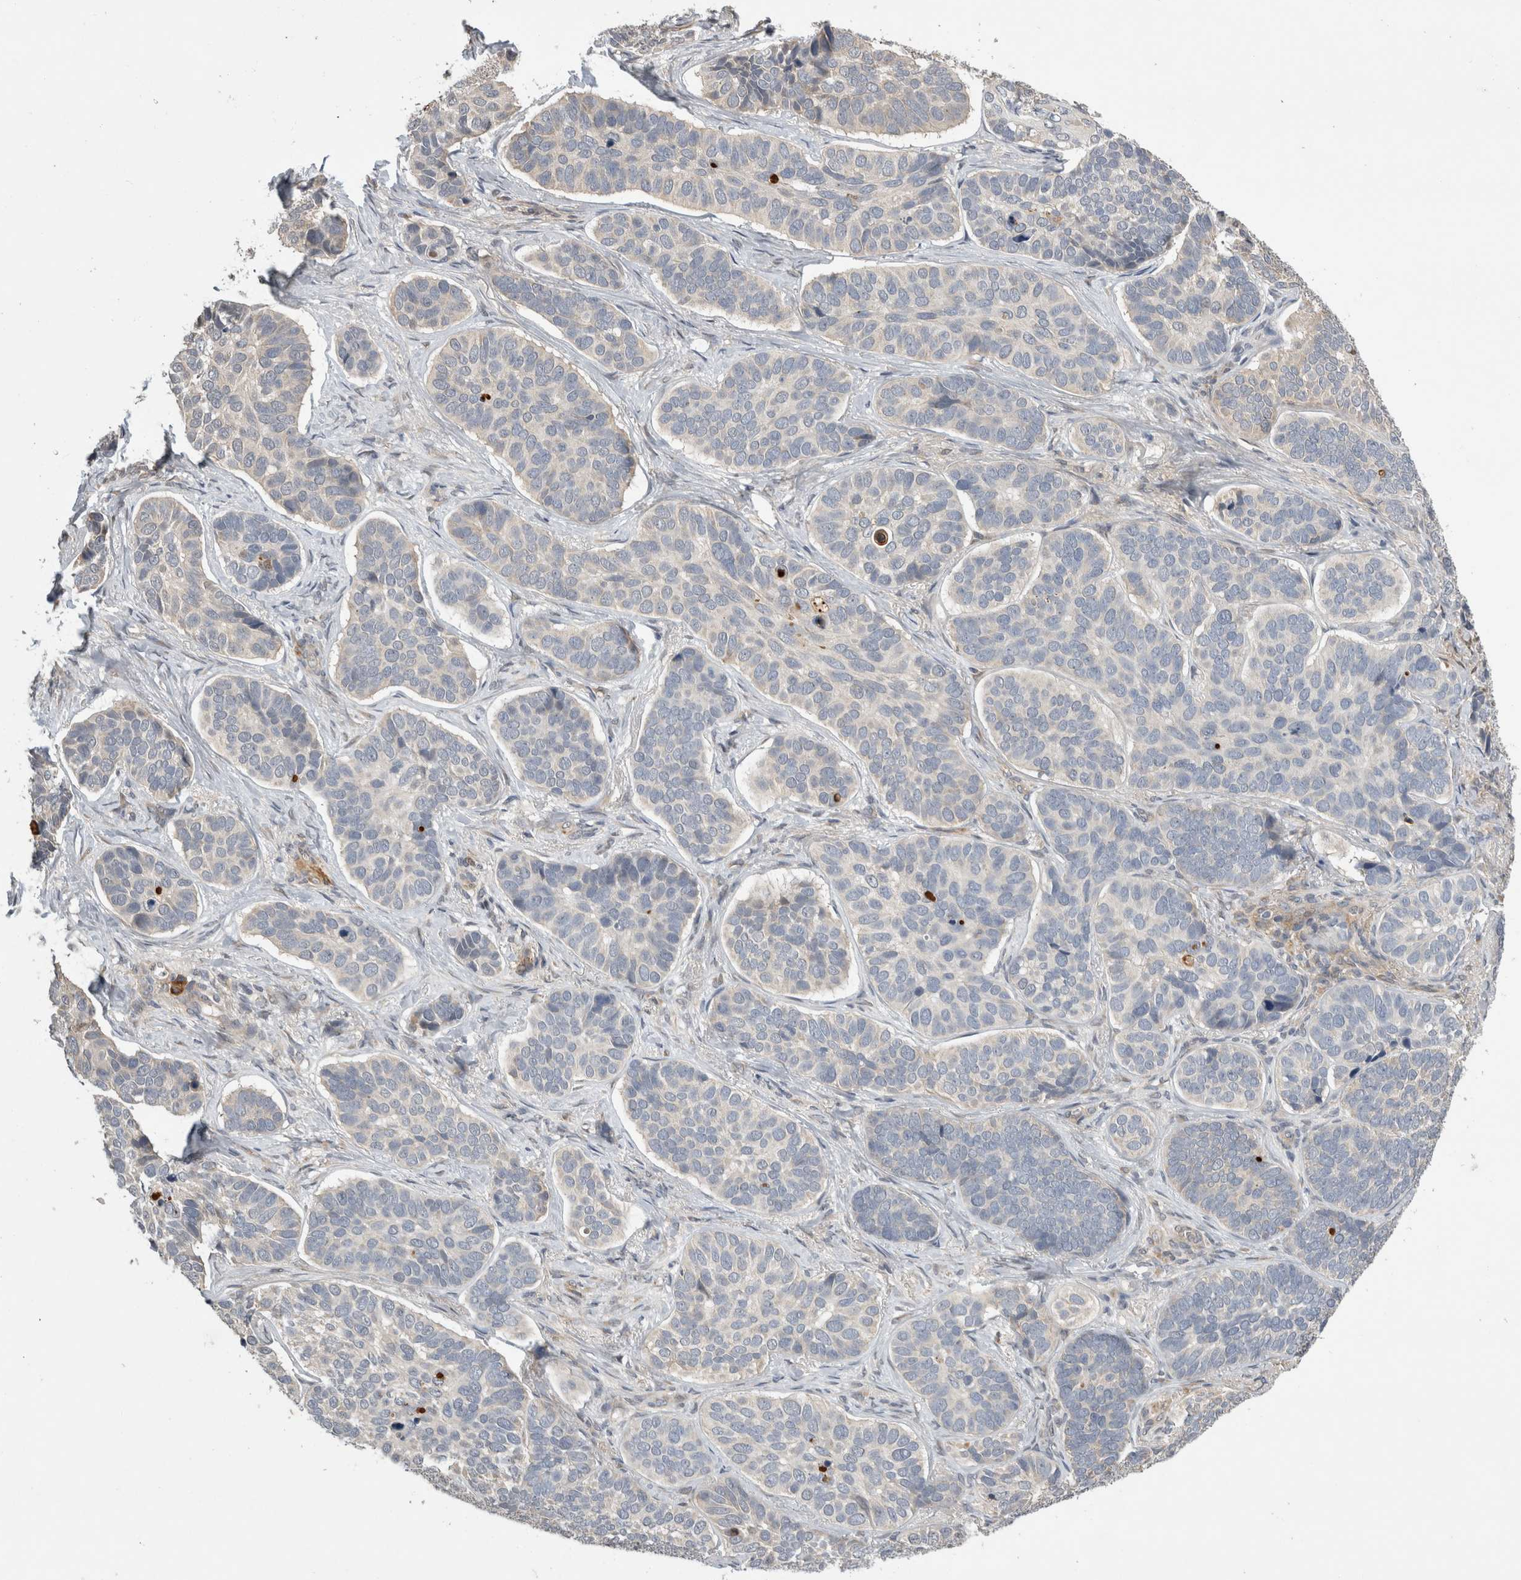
{"staining": {"intensity": "negative", "quantity": "none", "location": "none"}, "tissue": "skin cancer", "cell_type": "Tumor cells", "image_type": "cancer", "snomed": [{"axis": "morphology", "description": "Basal cell carcinoma"}, {"axis": "topography", "description": "Skin"}], "caption": "This is an IHC photomicrograph of human skin cancer (basal cell carcinoma). There is no positivity in tumor cells.", "gene": "APOL2", "patient": {"sex": "male", "age": 62}}